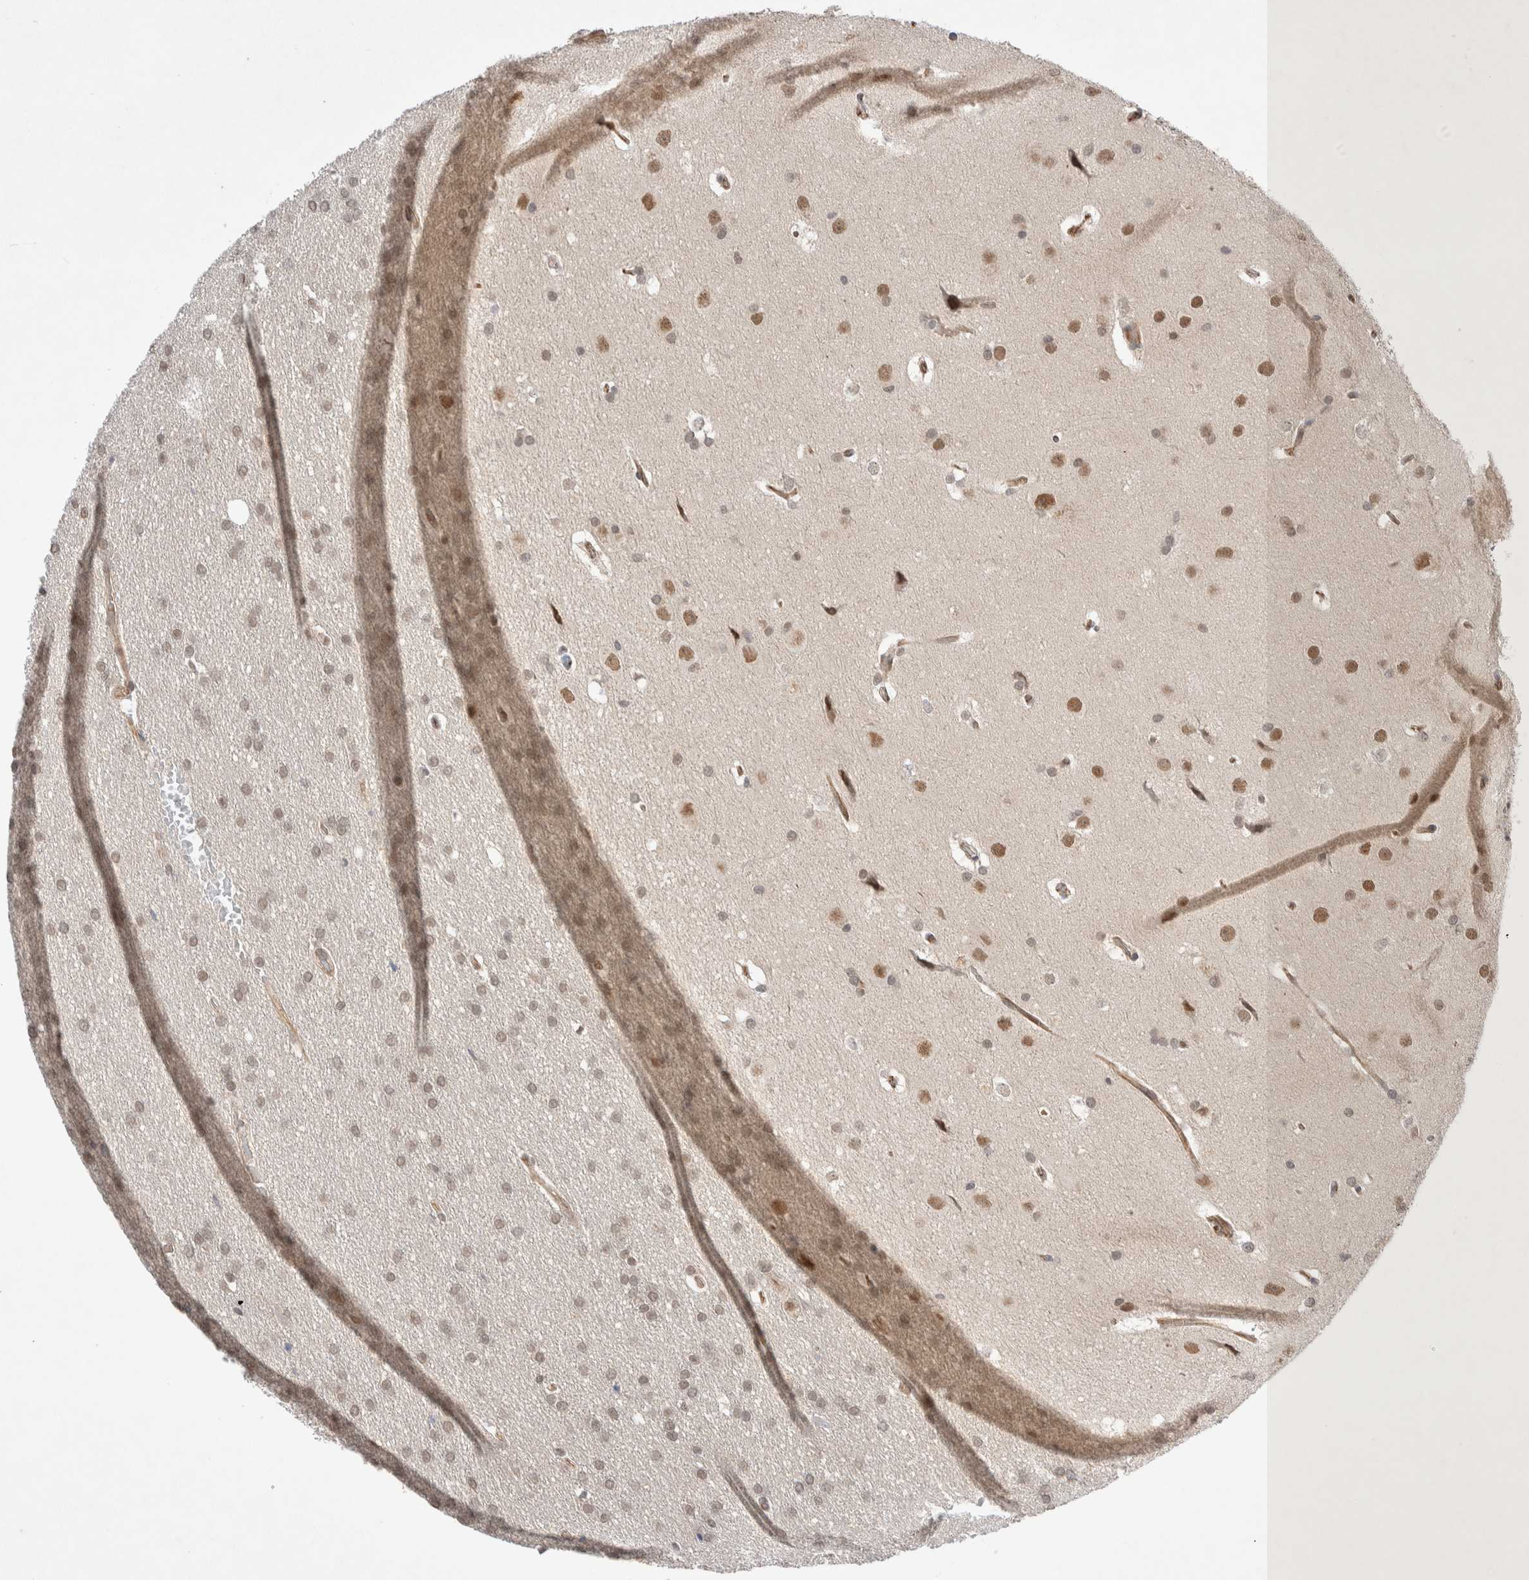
{"staining": {"intensity": "weak", "quantity": ">75%", "location": "nuclear"}, "tissue": "glioma", "cell_type": "Tumor cells", "image_type": "cancer", "snomed": [{"axis": "morphology", "description": "Glioma, malignant, Low grade"}, {"axis": "topography", "description": "Brain"}], "caption": "About >75% of tumor cells in glioma show weak nuclear protein positivity as visualized by brown immunohistochemical staining.", "gene": "ZNF704", "patient": {"sex": "female", "age": 37}}